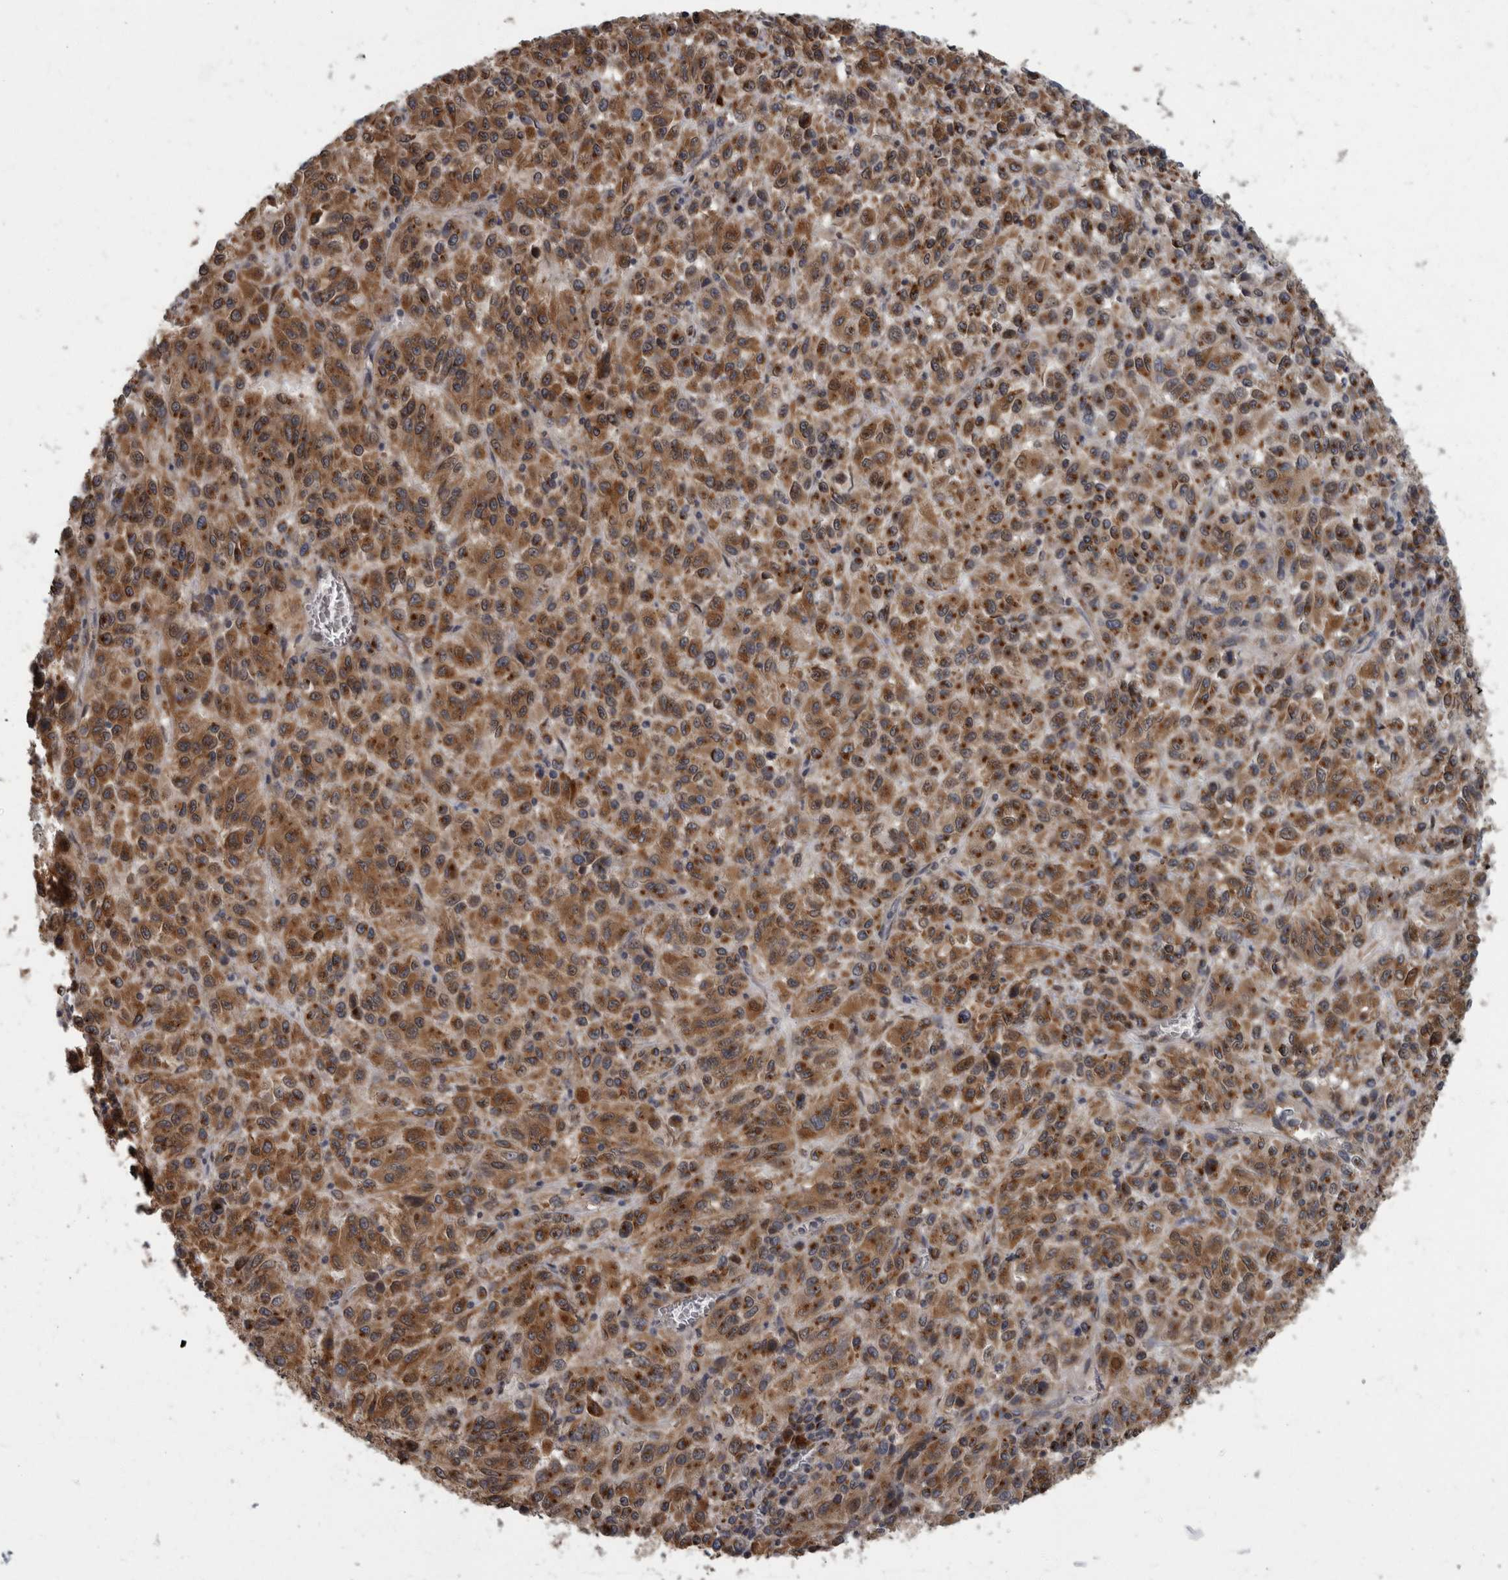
{"staining": {"intensity": "moderate", "quantity": ">75%", "location": "cytoplasmic/membranous"}, "tissue": "melanoma", "cell_type": "Tumor cells", "image_type": "cancer", "snomed": [{"axis": "morphology", "description": "Malignant melanoma, Metastatic site"}, {"axis": "topography", "description": "Lung"}], "caption": "Immunohistochemical staining of human melanoma exhibits medium levels of moderate cytoplasmic/membranous positivity in approximately >75% of tumor cells.", "gene": "LMAN2L", "patient": {"sex": "male", "age": 64}}